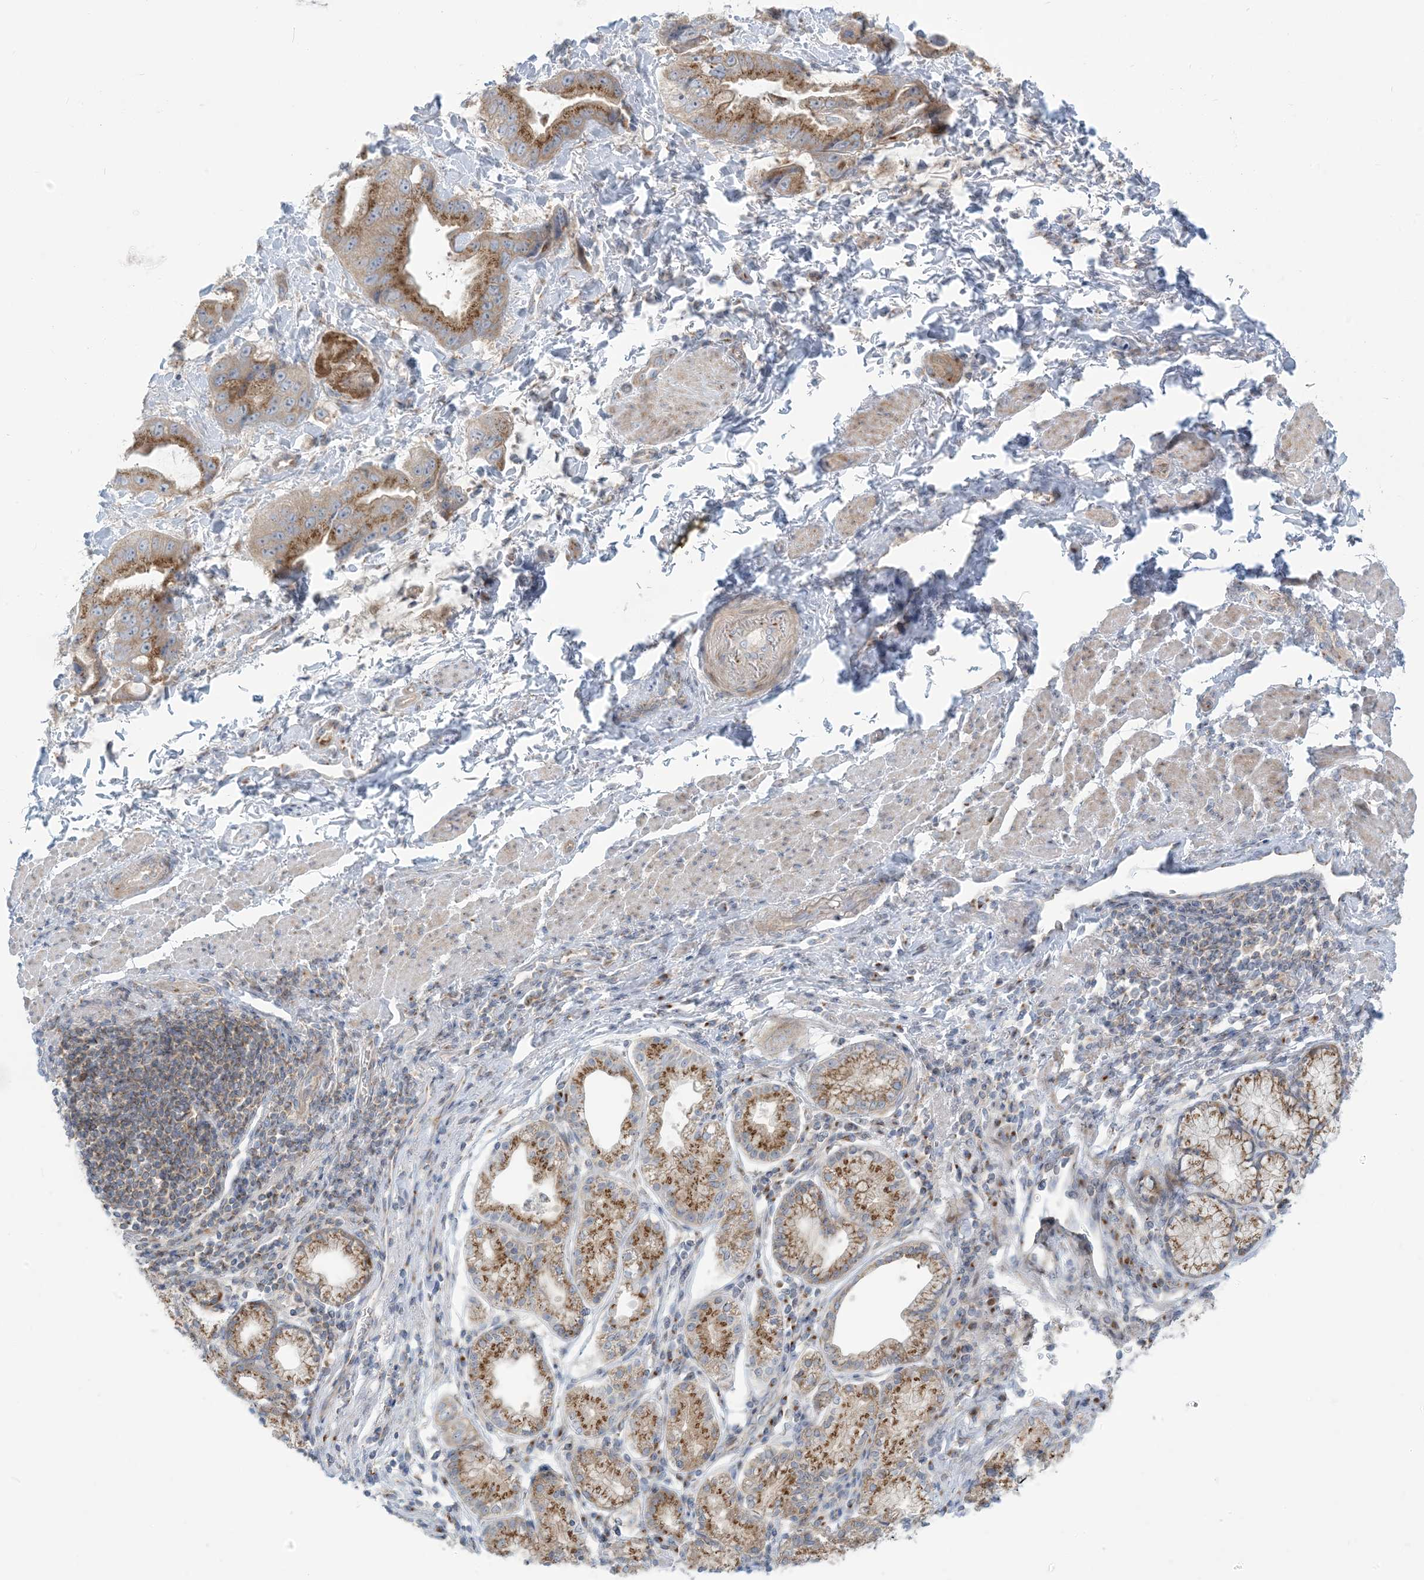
{"staining": {"intensity": "moderate", "quantity": ">75%", "location": "cytoplasmic/membranous"}, "tissue": "stomach cancer", "cell_type": "Tumor cells", "image_type": "cancer", "snomed": [{"axis": "morphology", "description": "Adenocarcinoma, NOS"}, {"axis": "topography", "description": "Stomach"}], "caption": "IHC (DAB) staining of adenocarcinoma (stomach) shows moderate cytoplasmic/membranous protein expression in approximately >75% of tumor cells. Using DAB (3,3'-diaminobenzidine) (brown) and hematoxylin (blue) stains, captured at high magnification using brightfield microscopy.", "gene": "AFTPH", "patient": {"sex": "male", "age": 62}}